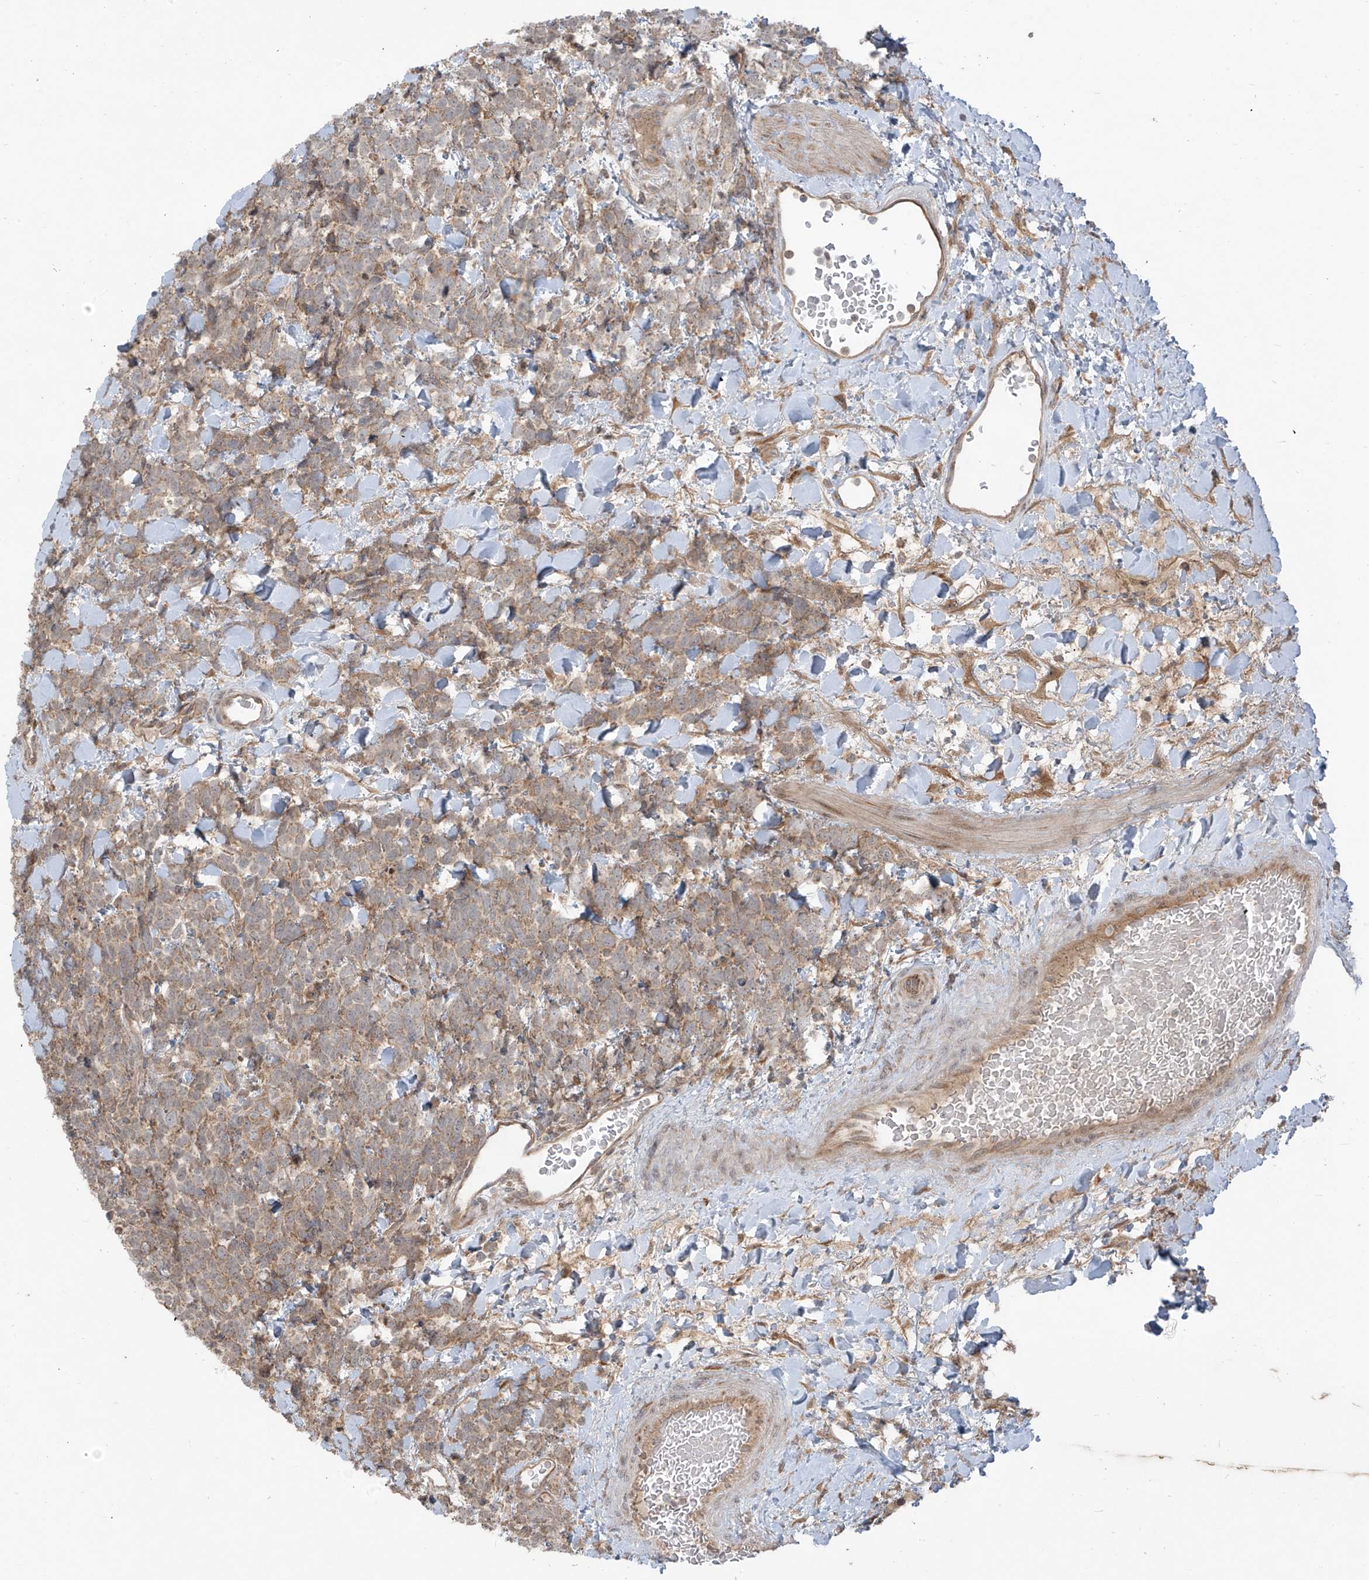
{"staining": {"intensity": "moderate", "quantity": ">75%", "location": "cytoplasmic/membranous"}, "tissue": "urothelial cancer", "cell_type": "Tumor cells", "image_type": "cancer", "snomed": [{"axis": "morphology", "description": "Urothelial carcinoma, High grade"}, {"axis": "topography", "description": "Urinary bladder"}], "caption": "This image displays IHC staining of human urothelial carcinoma (high-grade), with medium moderate cytoplasmic/membranous positivity in approximately >75% of tumor cells.", "gene": "KATNIP", "patient": {"sex": "female", "age": 82}}